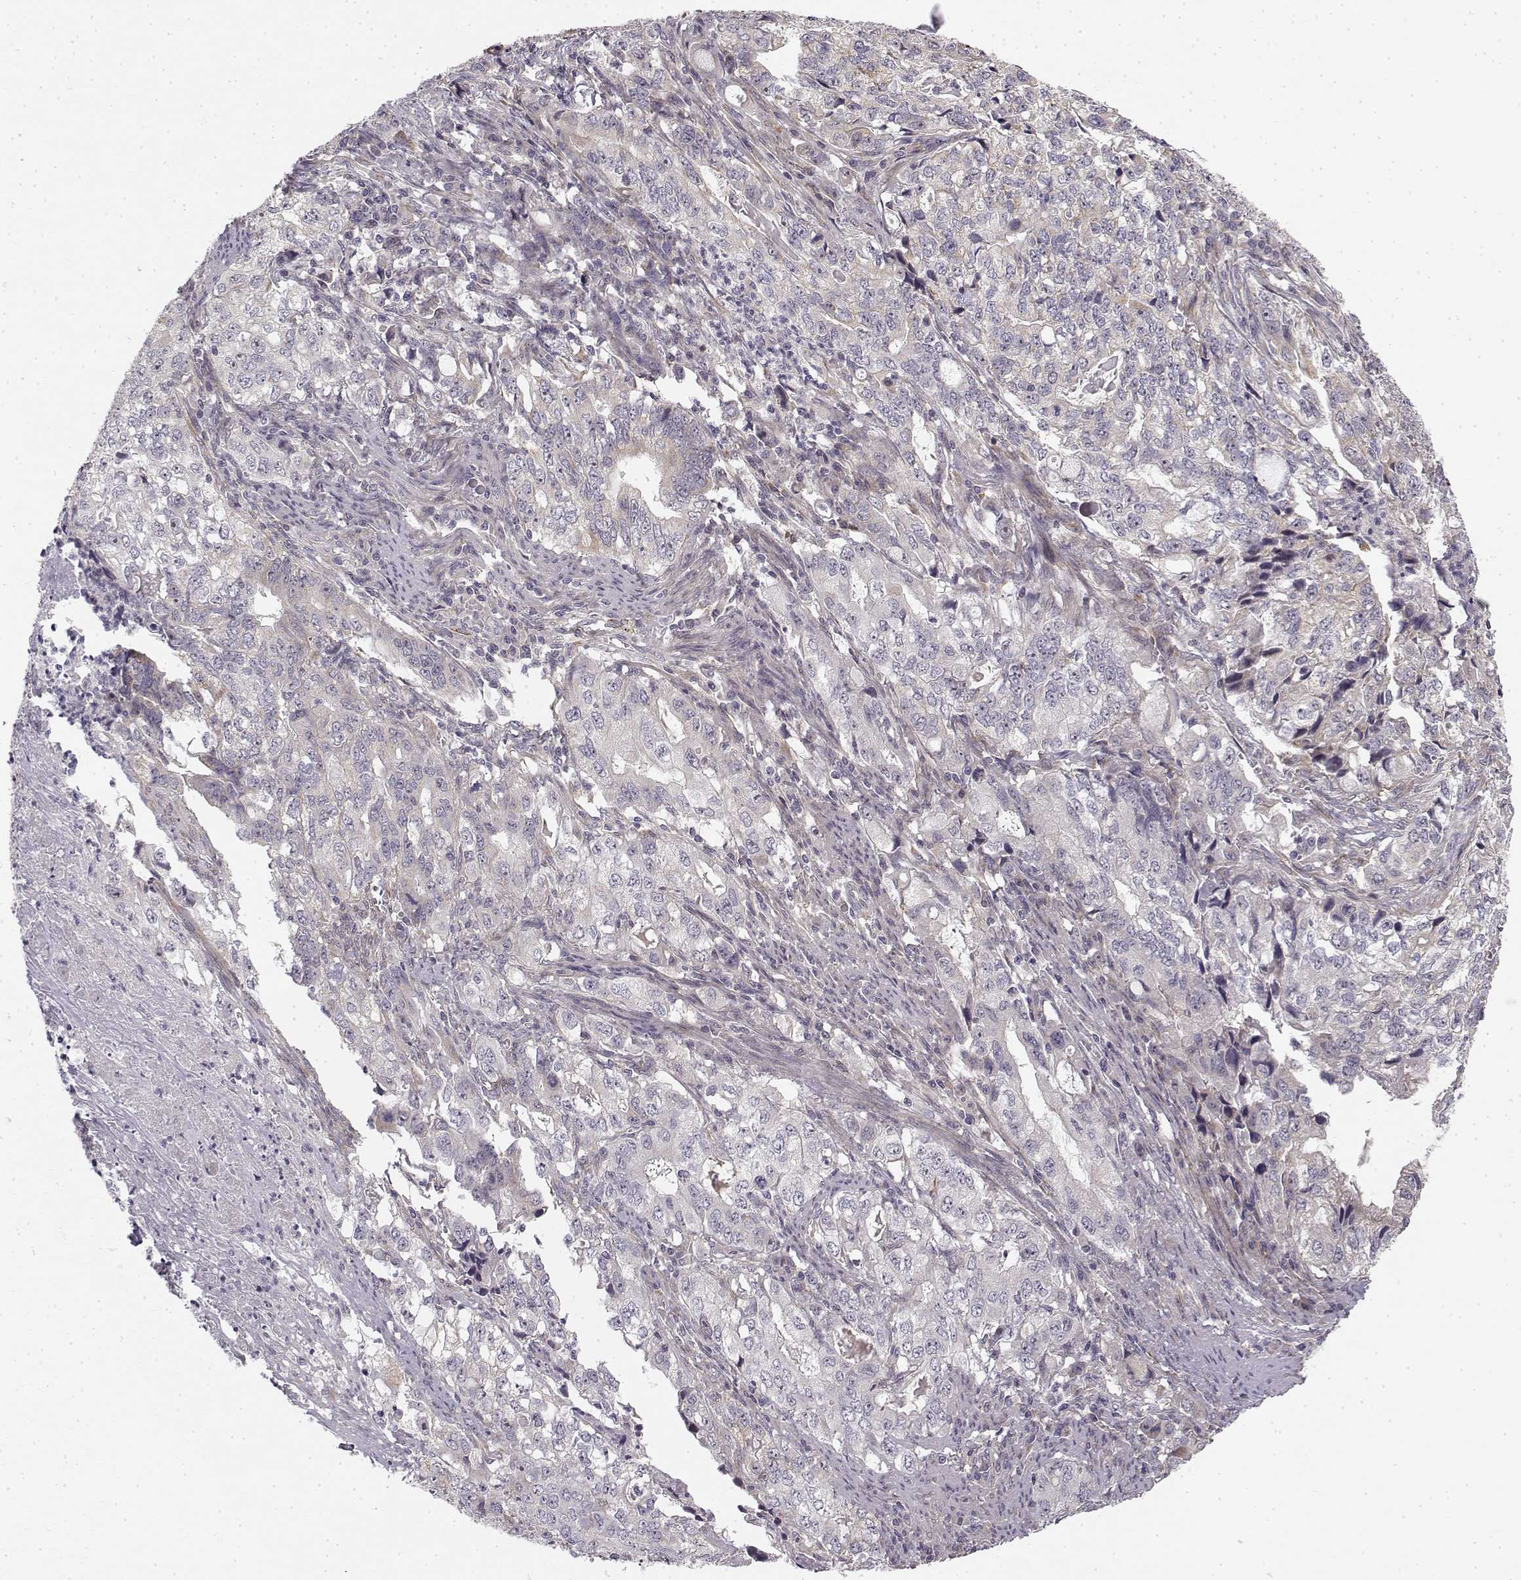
{"staining": {"intensity": "weak", "quantity": "25%-75%", "location": "cytoplasmic/membranous"}, "tissue": "stomach cancer", "cell_type": "Tumor cells", "image_type": "cancer", "snomed": [{"axis": "morphology", "description": "Adenocarcinoma, NOS"}, {"axis": "topography", "description": "Stomach, lower"}], "caption": "The histopathology image demonstrates a brown stain indicating the presence of a protein in the cytoplasmic/membranous of tumor cells in stomach adenocarcinoma. (DAB (3,3'-diaminobenzidine) IHC, brown staining for protein, blue staining for nuclei).", "gene": "MED12L", "patient": {"sex": "female", "age": 72}}